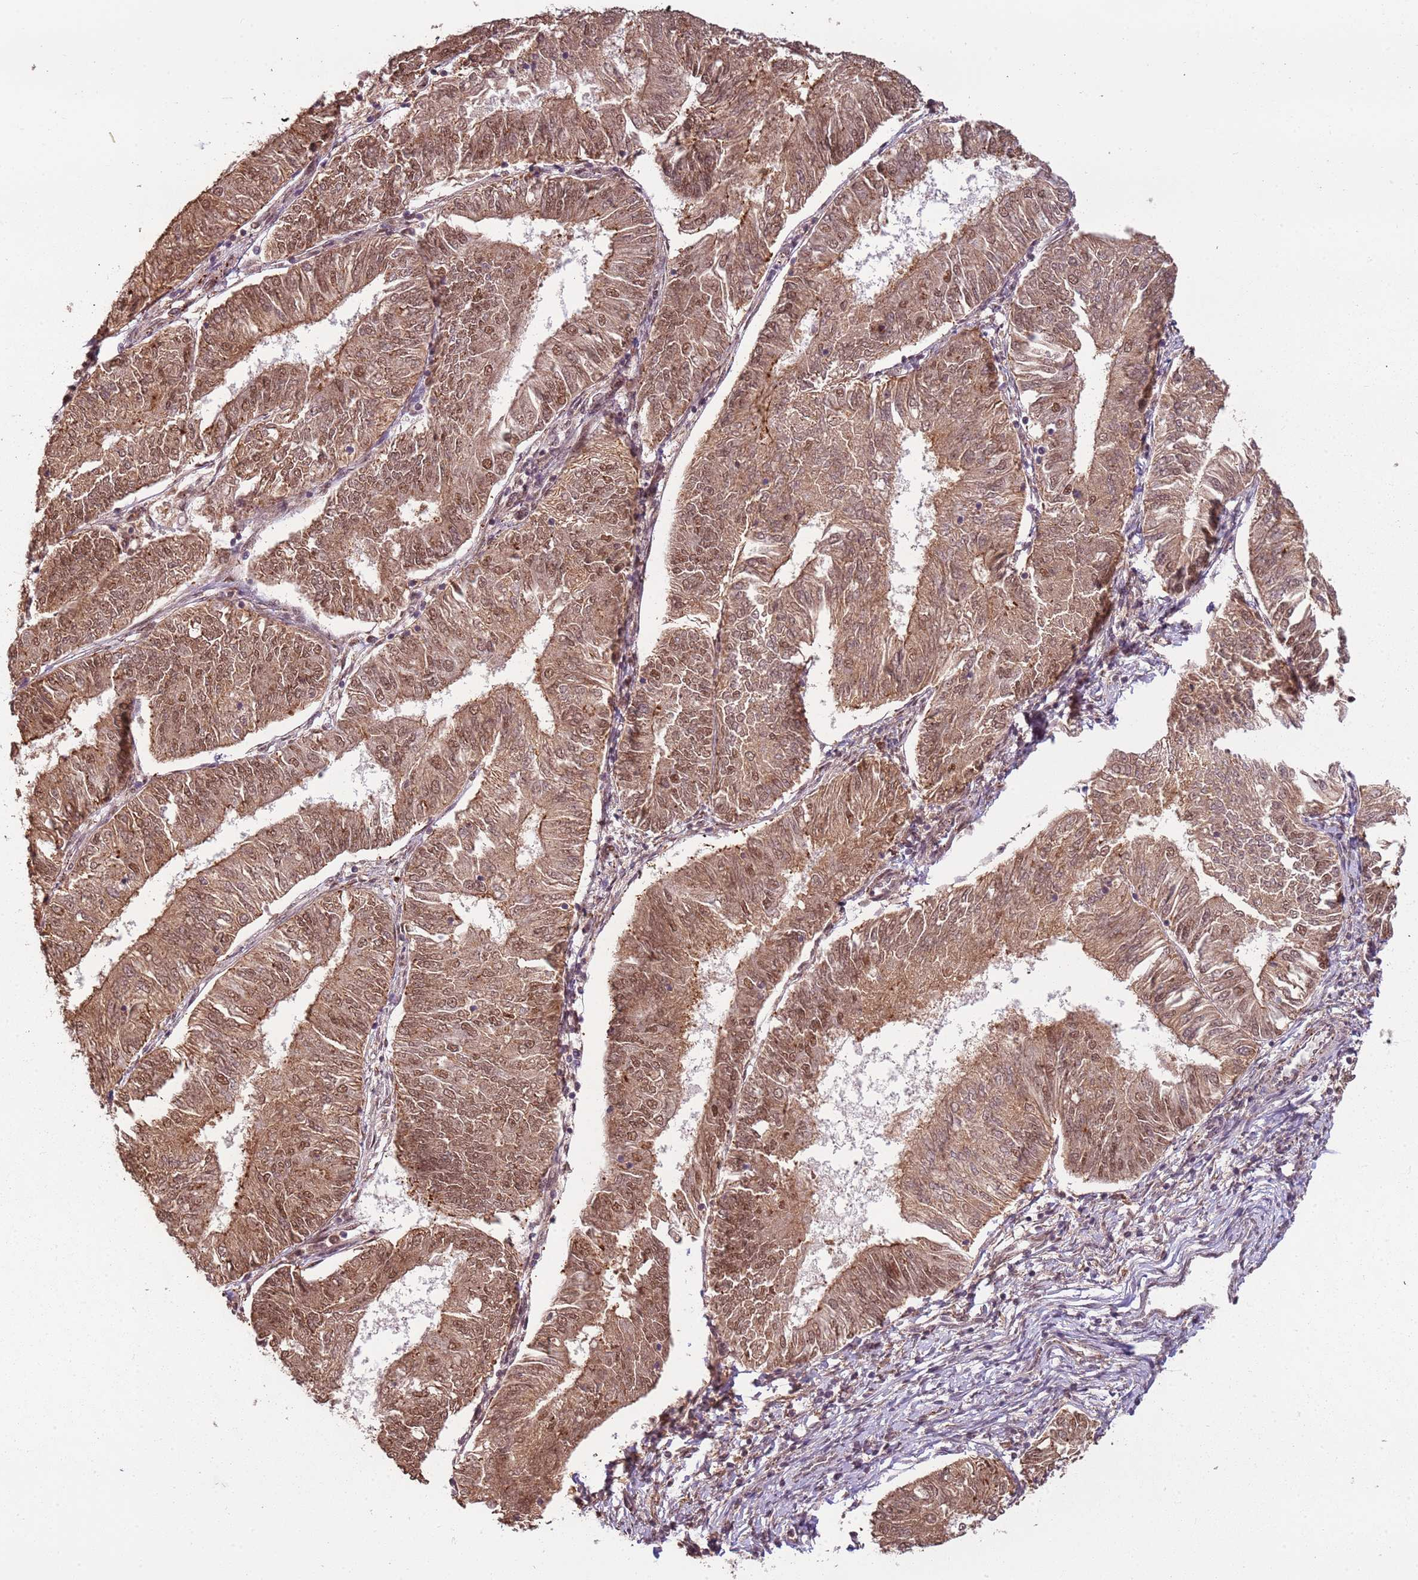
{"staining": {"intensity": "moderate", "quantity": ">75%", "location": "cytoplasmic/membranous,nuclear"}, "tissue": "endometrial cancer", "cell_type": "Tumor cells", "image_type": "cancer", "snomed": [{"axis": "morphology", "description": "Adenocarcinoma, NOS"}, {"axis": "topography", "description": "Endometrium"}], "caption": "A high-resolution histopathology image shows immunohistochemistry (IHC) staining of endometrial cancer (adenocarcinoma), which shows moderate cytoplasmic/membranous and nuclear staining in approximately >75% of tumor cells.", "gene": "POLR3H", "patient": {"sex": "female", "age": 58}}